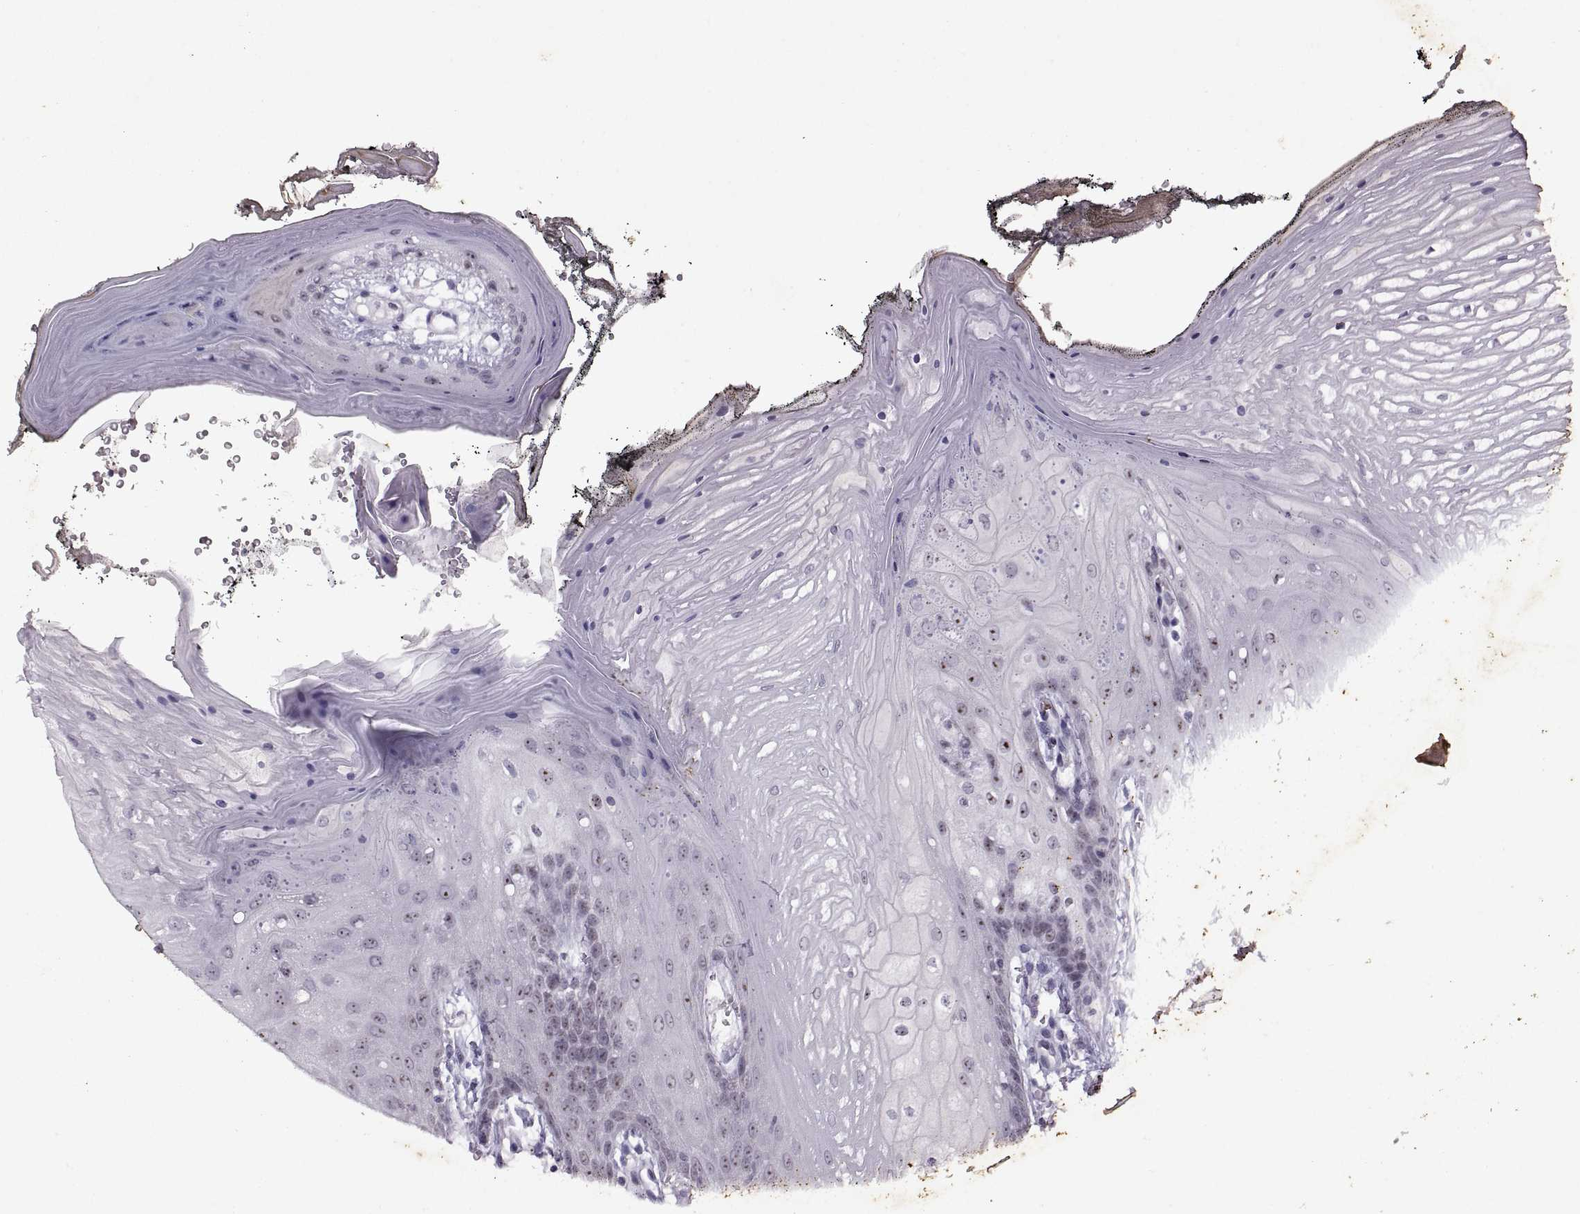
{"staining": {"intensity": "weak", "quantity": ">75%", "location": "nuclear"}, "tissue": "oral mucosa", "cell_type": "Squamous epithelial cells", "image_type": "normal", "snomed": [{"axis": "morphology", "description": "Normal tissue, NOS"}, {"axis": "morphology", "description": "Squamous cell carcinoma, NOS"}, {"axis": "topography", "description": "Oral tissue"}, {"axis": "topography", "description": "Head-Neck"}], "caption": "About >75% of squamous epithelial cells in normal oral mucosa exhibit weak nuclear protein expression as visualized by brown immunohistochemical staining.", "gene": "SINHCAF", "patient": {"sex": "male", "age": 65}}